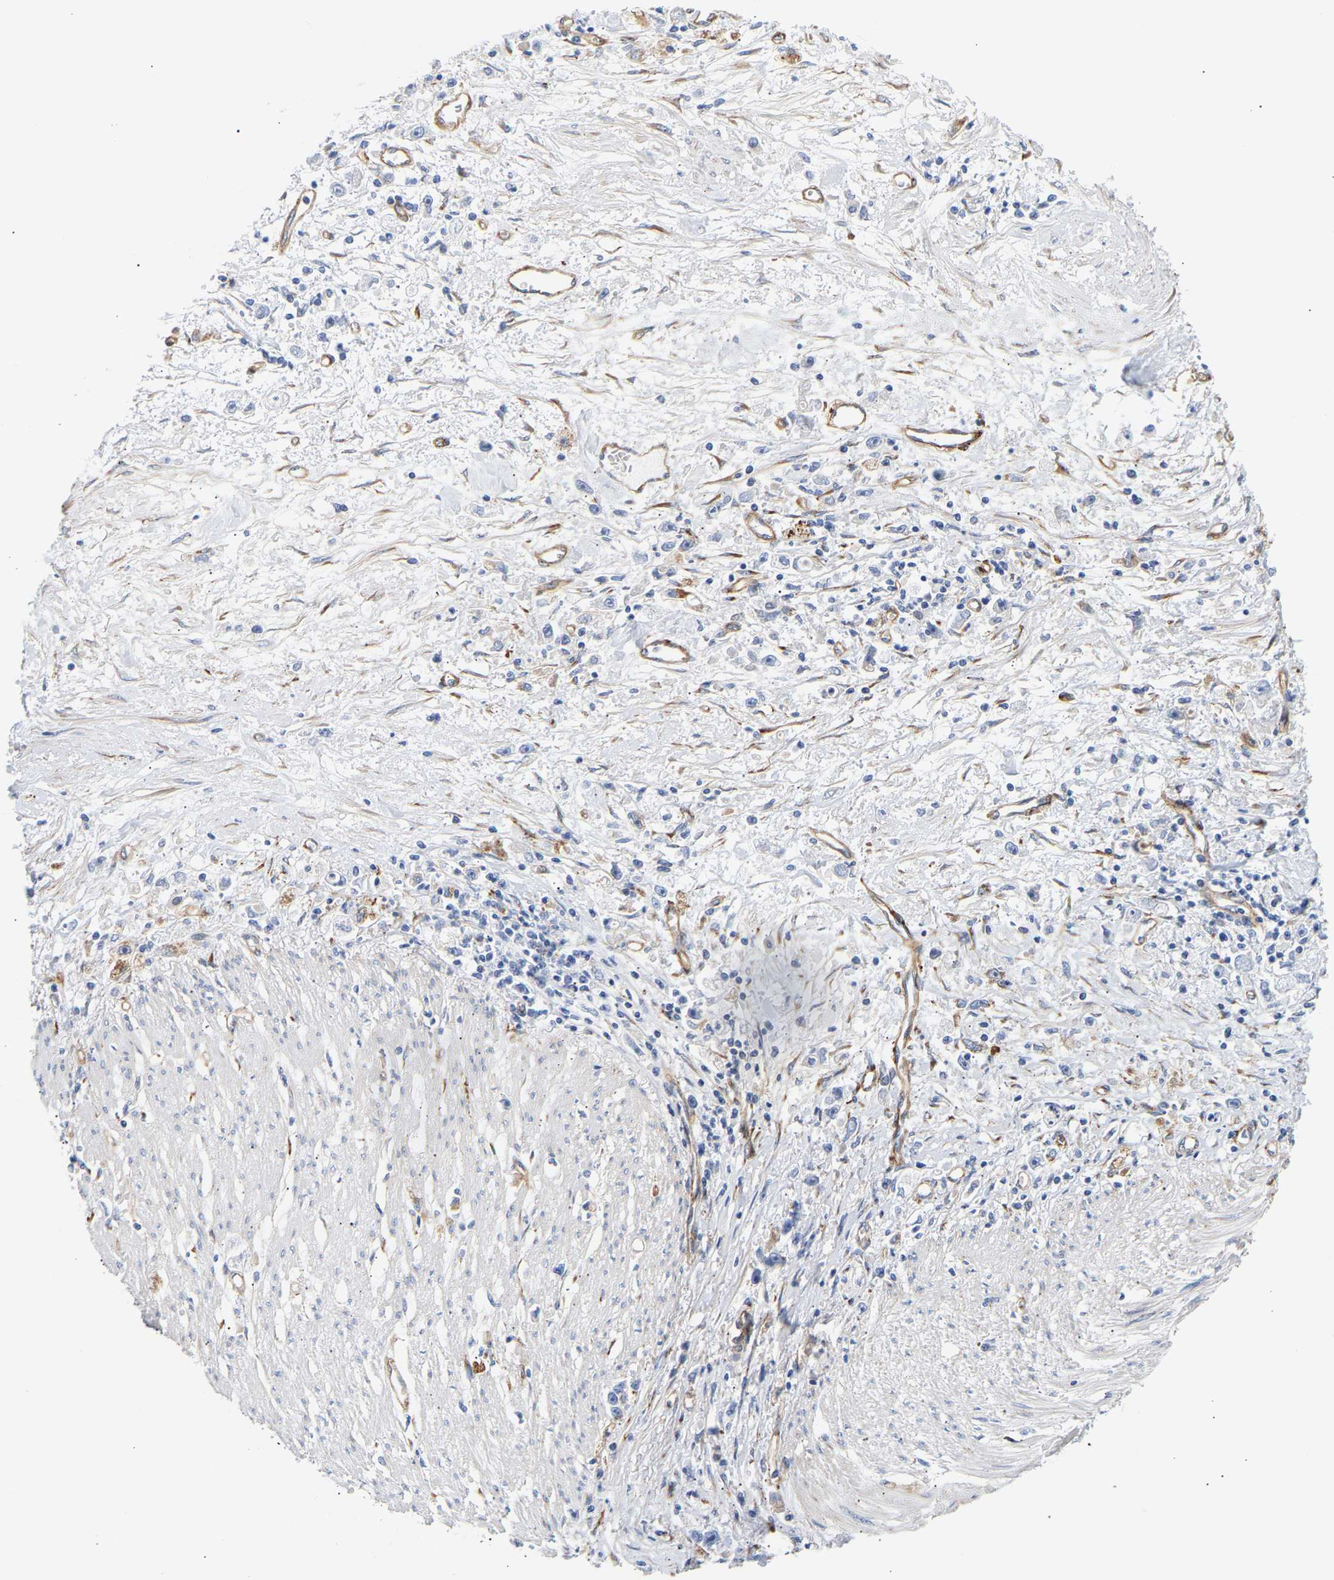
{"staining": {"intensity": "negative", "quantity": "none", "location": "none"}, "tissue": "stomach cancer", "cell_type": "Tumor cells", "image_type": "cancer", "snomed": [{"axis": "morphology", "description": "Adenocarcinoma, NOS"}, {"axis": "topography", "description": "Stomach"}], "caption": "Stomach cancer (adenocarcinoma) was stained to show a protein in brown. There is no significant staining in tumor cells.", "gene": "IGFBP7", "patient": {"sex": "female", "age": 59}}